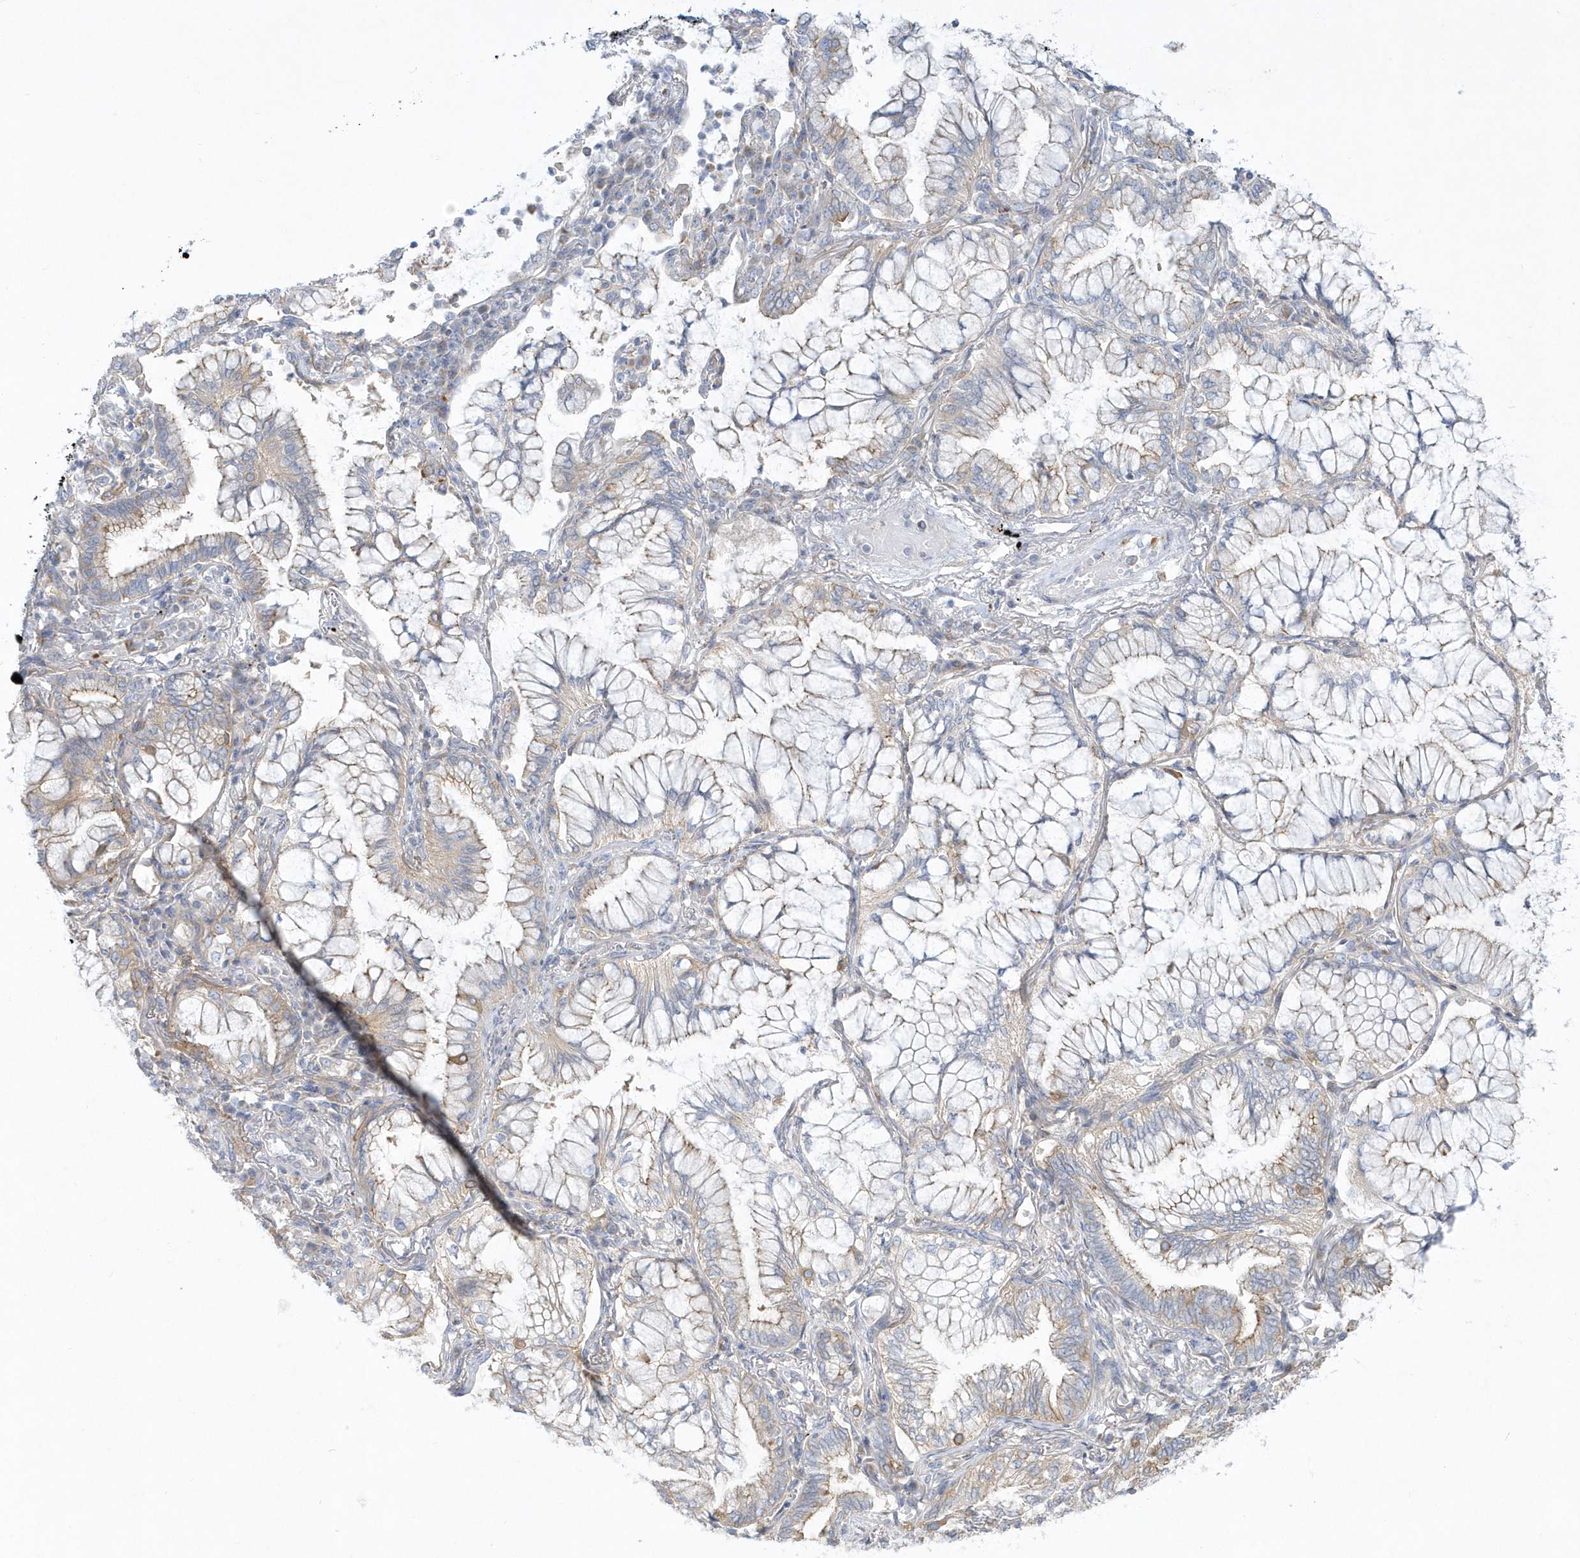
{"staining": {"intensity": "weak", "quantity": "25%-75%", "location": "cytoplasmic/membranous"}, "tissue": "lung cancer", "cell_type": "Tumor cells", "image_type": "cancer", "snomed": [{"axis": "morphology", "description": "Adenocarcinoma, NOS"}, {"axis": "topography", "description": "Lung"}], "caption": "A brown stain highlights weak cytoplasmic/membranous staining of a protein in lung adenocarcinoma tumor cells.", "gene": "DNAJC18", "patient": {"sex": "female", "age": 70}}